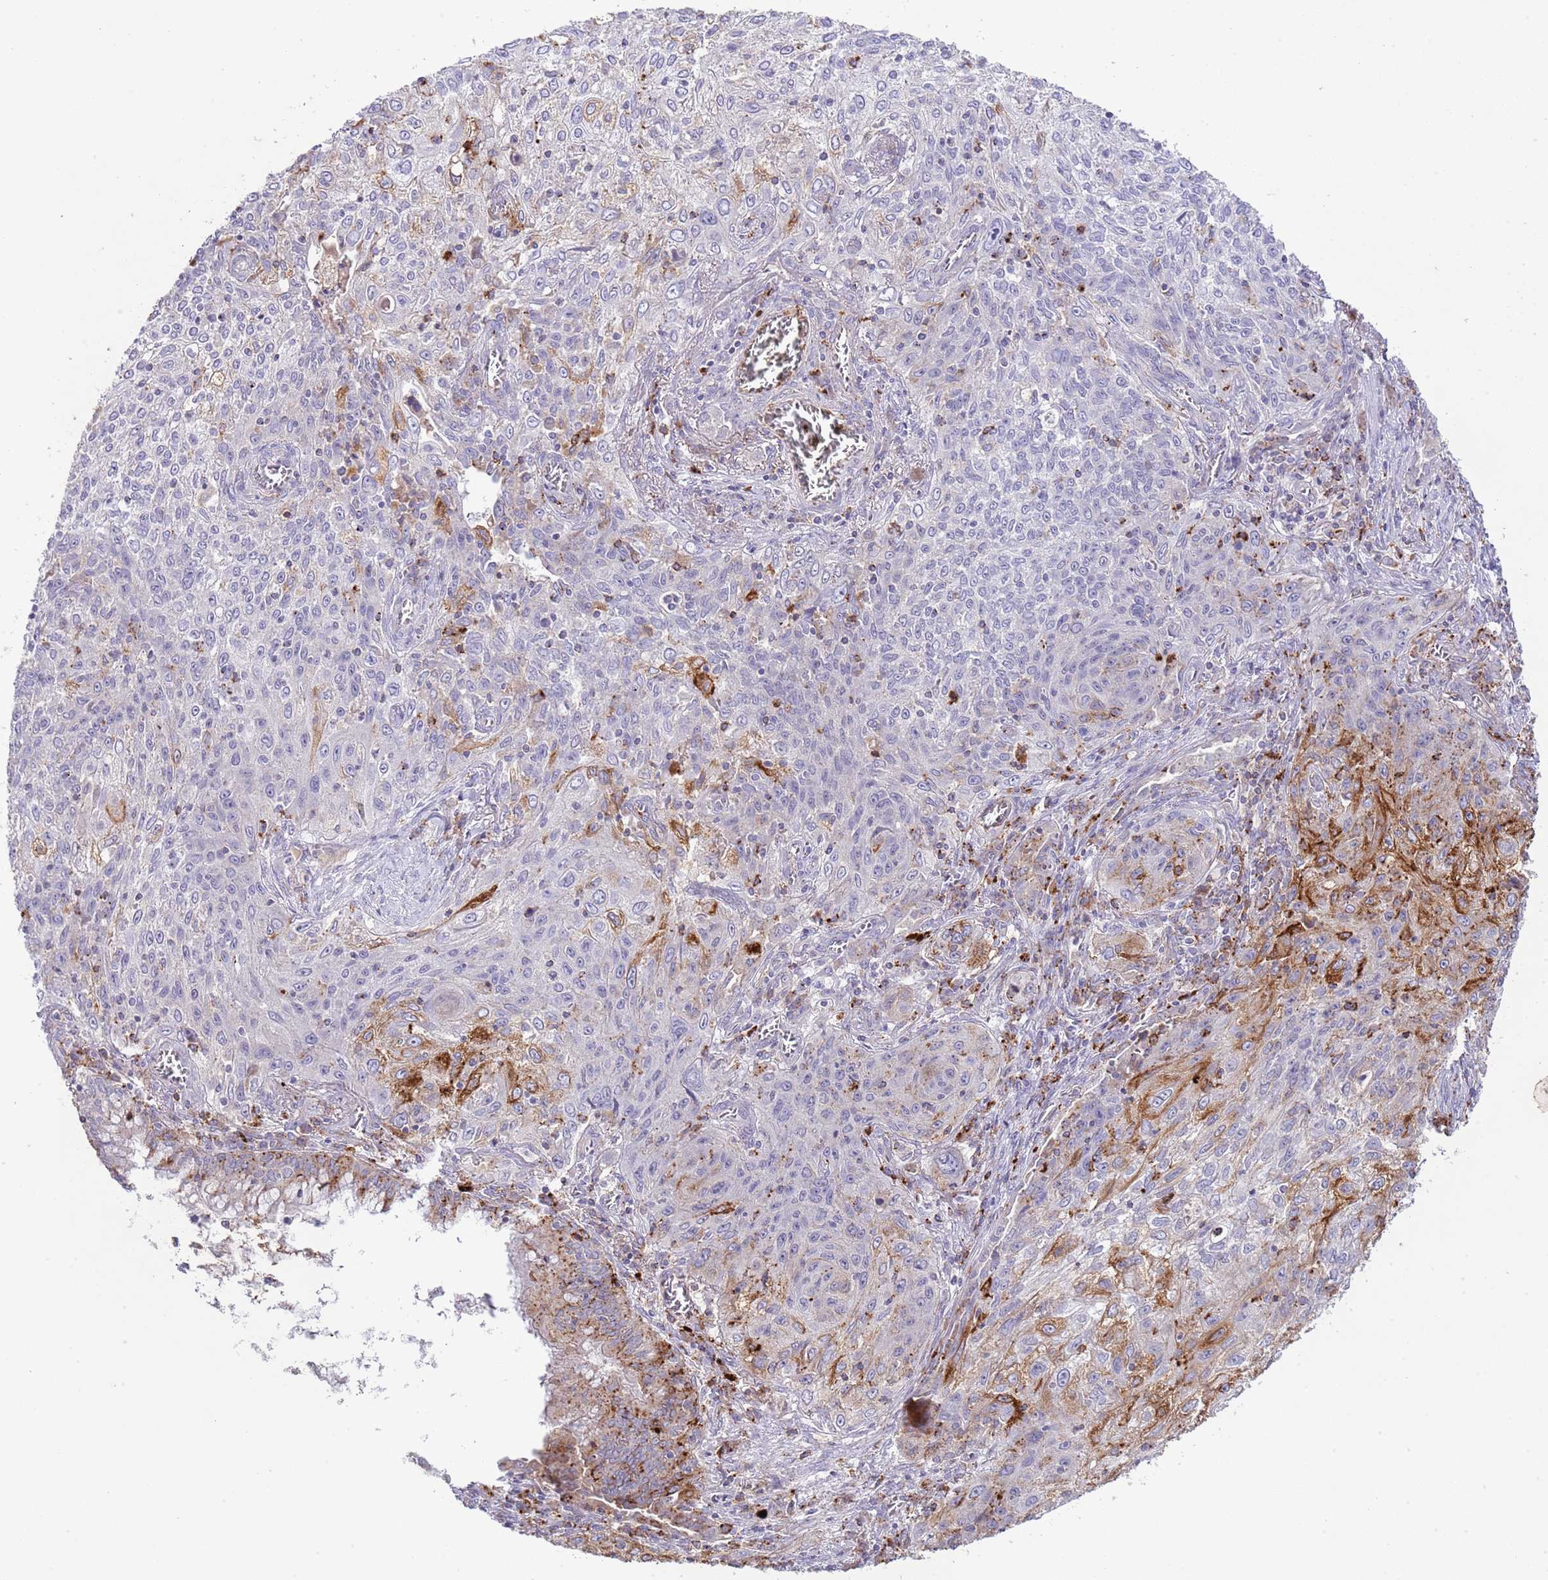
{"staining": {"intensity": "strong", "quantity": "<25%", "location": "cytoplasmic/membranous"}, "tissue": "lung cancer", "cell_type": "Tumor cells", "image_type": "cancer", "snomed": [{"axis": "morphology", "description": "Squamous cell carcinoma, NOS"}, {"axis": "topography", "description": "Lung"}], "caption": "Brown immunohistochemical staining in human squamous cell carcinoma (lung) displays strong cytoplasmic/membranous expression in about <25% of tumor cells.", "gene": "ABHD17A", "patient": {"sex": "female", "age": 69}}